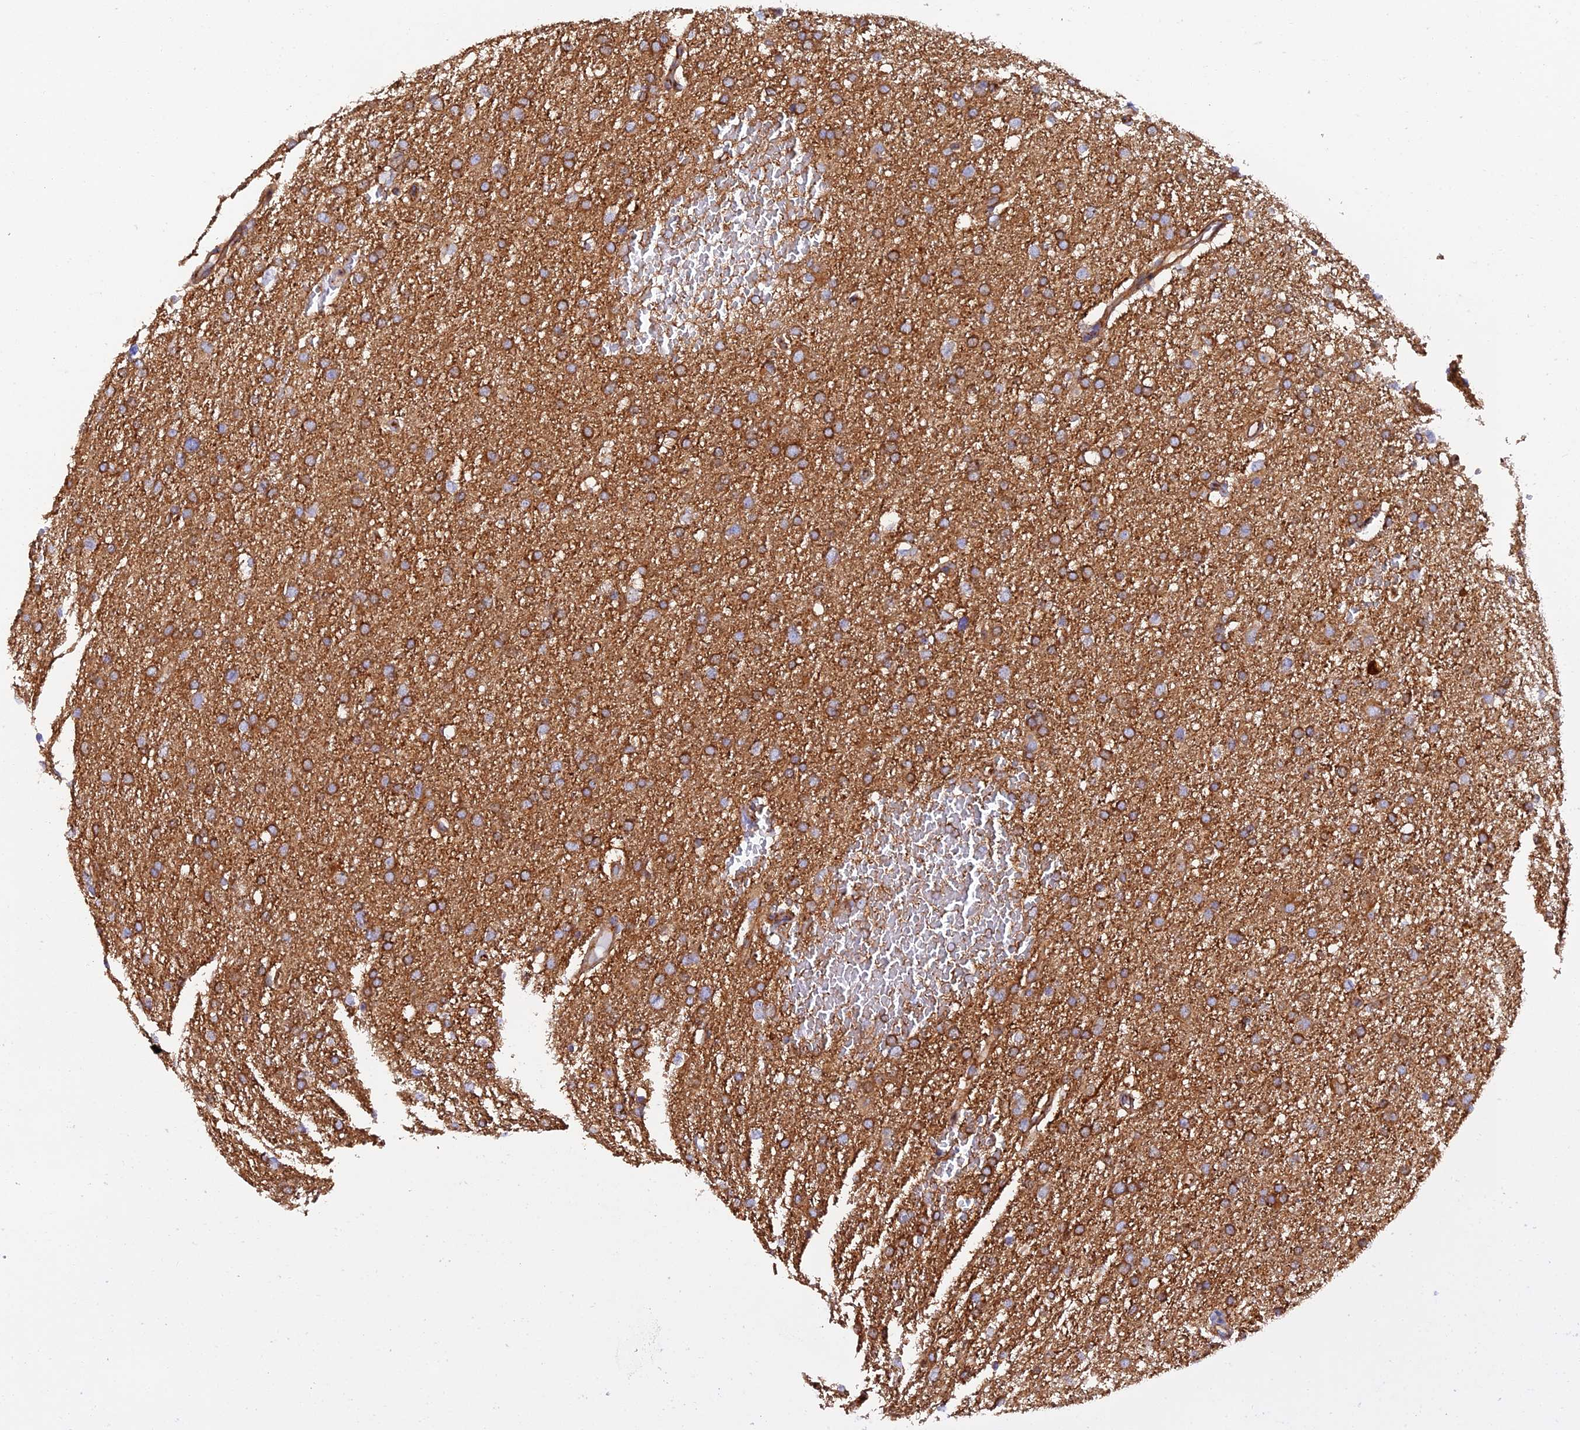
{"staining": {"intensity": "moderate", "quantity": ">75%", "location": "cytoplasmic/membranous"}, "tissue": "glioma", "cell_type": "Tumor cells", "image_type": "cancer", "snomed": [{"axis": "morphology", "description": "Glioma, malignant, High grade"}, {"axis": "topography", "description": "Cerebral cortex"}], "caption": "Immunohistochemistry of human glioma reveals medium levels of moderate cytoplasmic/membranous positivity in approximately >75% of tumor cells.", "gene": "DCTN2", "patient": {"sex": "female", "age": 36}}